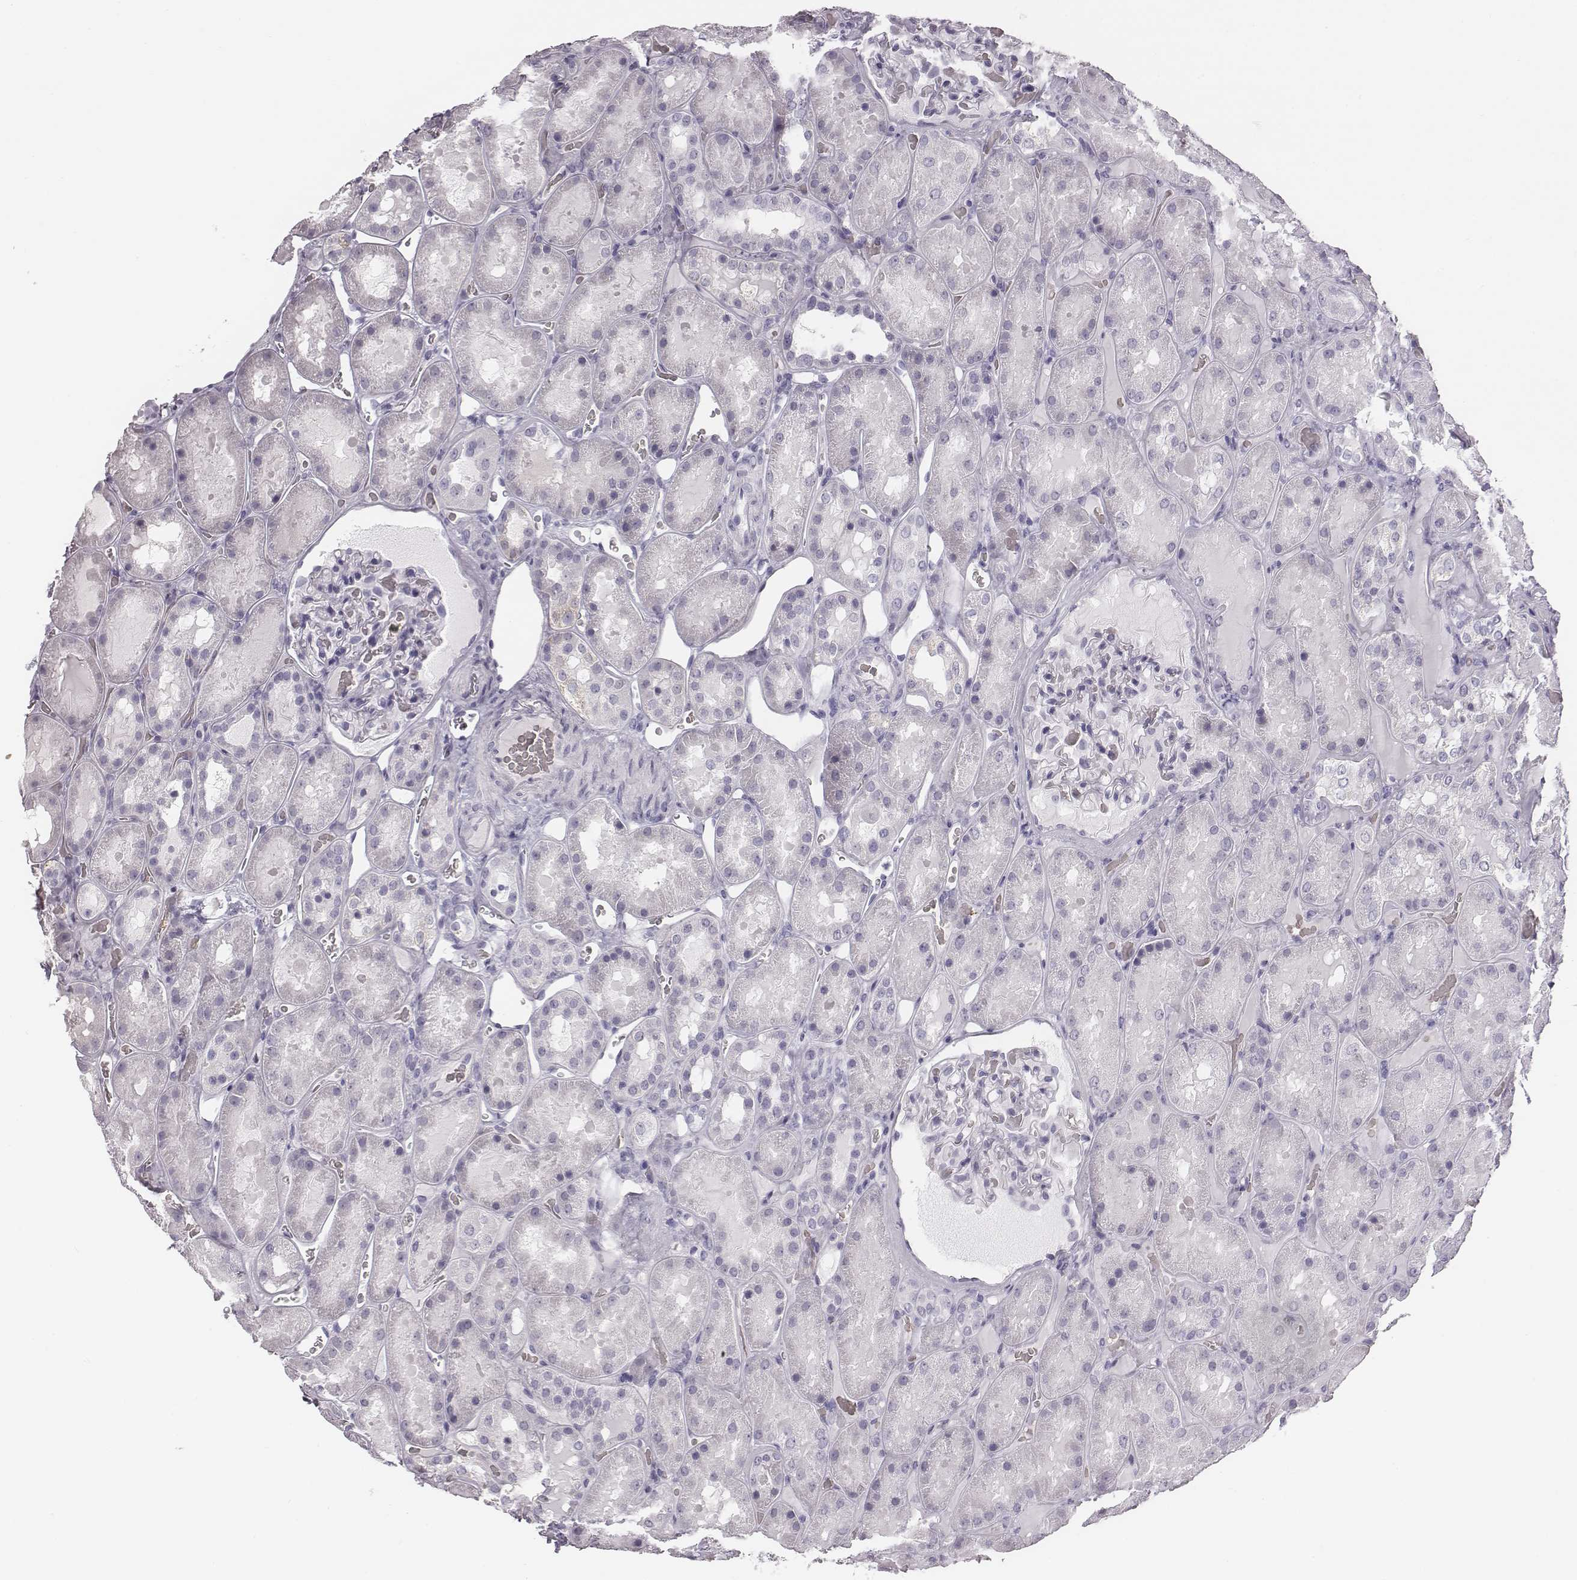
{"staining": {"intensity": "negative", "quantity": "none", "location": "none"}, "tissue": "kidney", "cell_type": "Cells in glomeruli", "image_type": "normal", "snomed": [{"axis": "morphology", "description": "Normal tissue, NOS"}, {"axis": "topography", "description": "Kidney"}], "caption": "This micrograph is of normal kidney stained with IHC to label a protein in brown with the nuclei are counter-stained blue. There is no expression in cells in glomeruli.", "gene": "HBZ", "patient": {"sex": "male", "age": 73}}